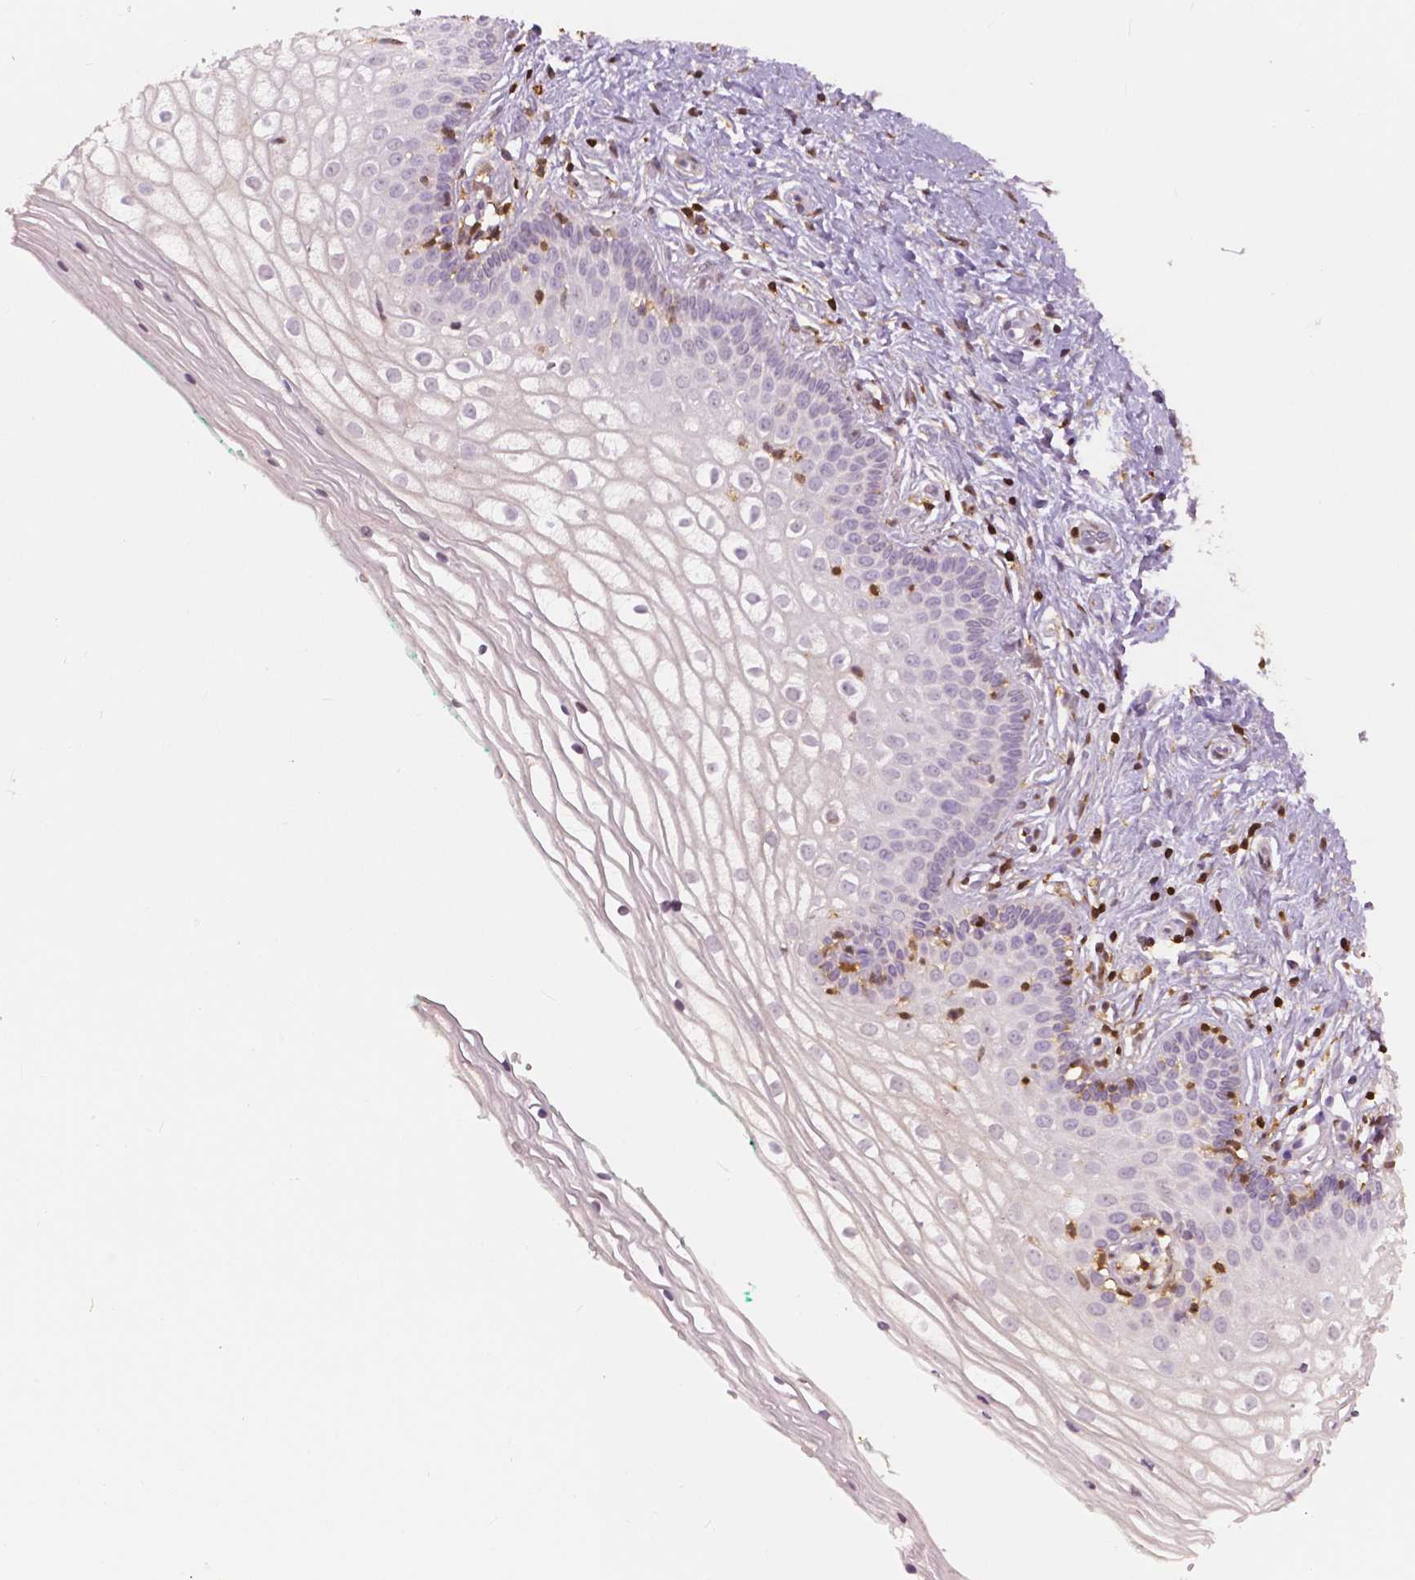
{"staining": {"intensity": "negative", "quantity": "none", "location": "none"}, "tissue": "vagina", "cell_type": "Squamous epithelial cells", "image_type": "normal", "snomed": [{"axis": "morphology", "description": "Normal tissue, NOS"}, {"axis": "topography", "description": "Vagina"}], "caption": "High power microscopy photomicrograph of an IHC photomicrograph of normal vagina, revealing no significant expression in squamous epithelial cells.", "gene": "S100A4", "patient": {"sex": "female", "age": 36}}